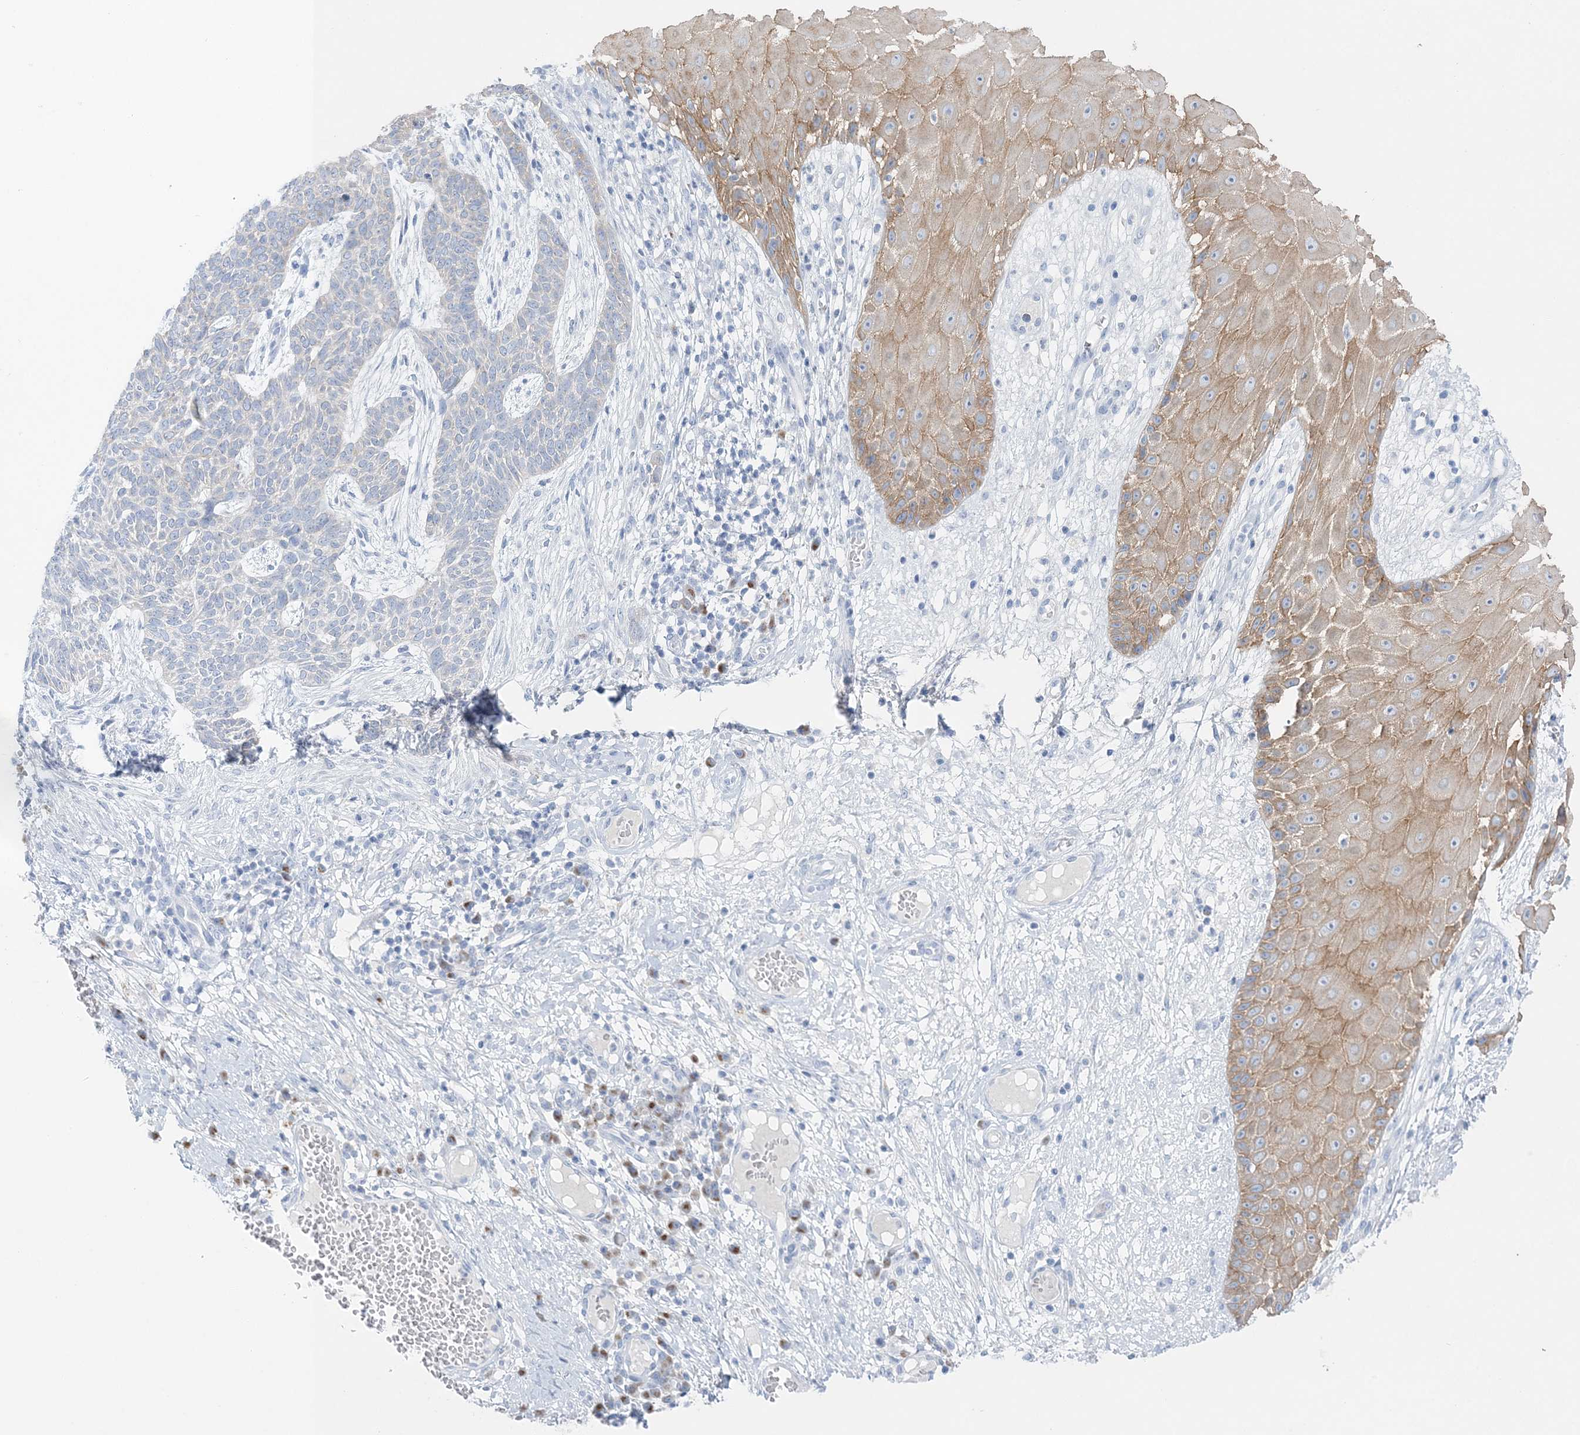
{"staining": {"intensity": "negative", "quantity": "none", "location": "none"}, "tissue": "skin cancer", "cell_type": "Tumor cells", "image_type": "cancer", "snomed": [{"axis": "morphology", "description": "Normal tissue, NOS"}, {"axis": "morphology", "description": "Basal cell carcinoma"}, {"axis": "topography", "description": "Skin"}], "caption": "Tumor cells show no significant protein positivity in basal cell carcinoma (skin). The staining is performed using DAB (3,3'-diaminobenzidine) brown chromogen with nuclei counter-stained in using hematoxylin.", "gene": "SLC5A6", "patient": {"sex": "male", "age": 64}}